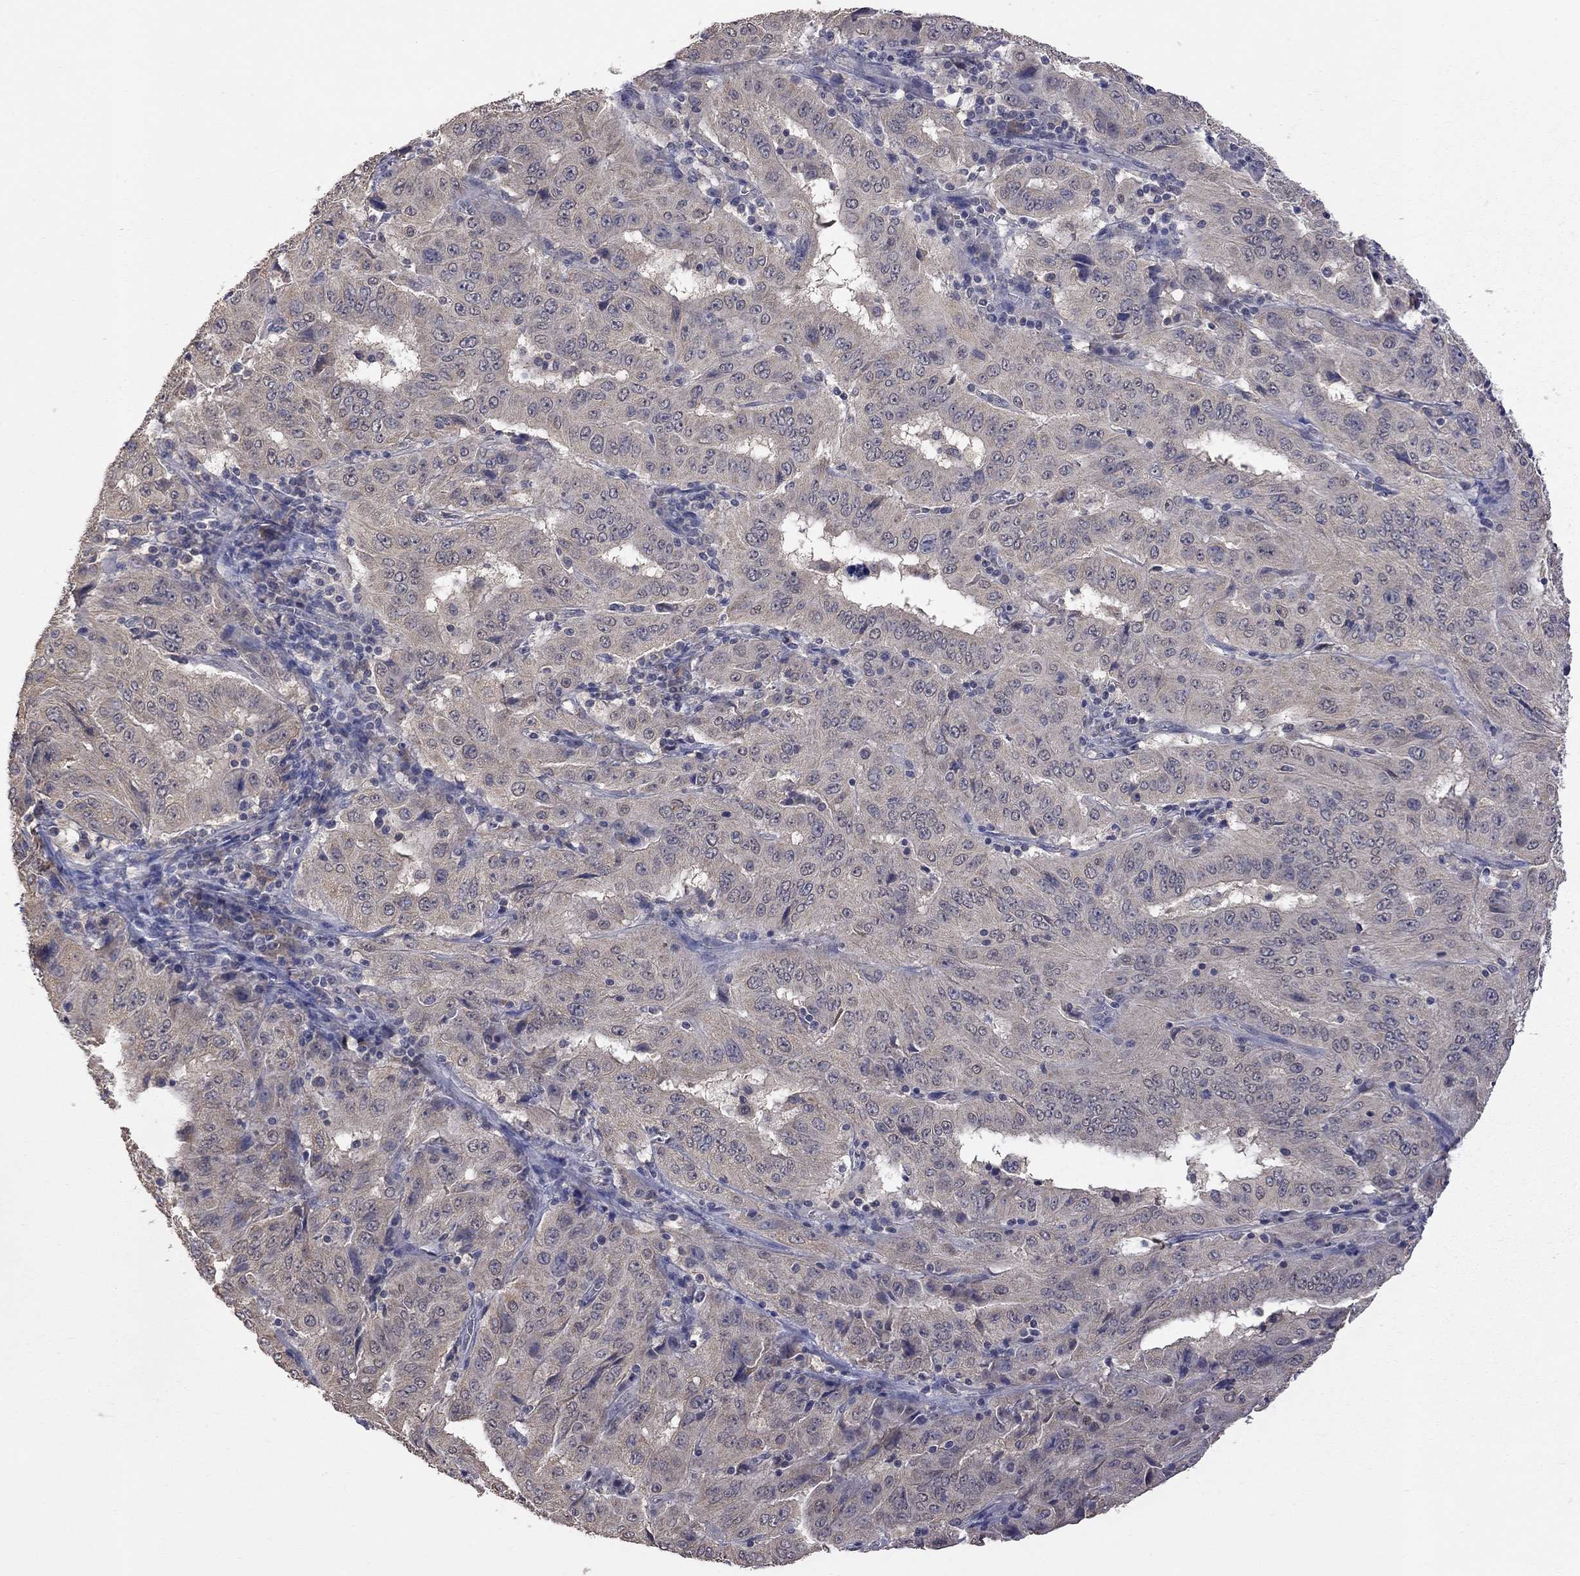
{"staining": {"intensity": "negative", "quantity": "none", "location": "none"}, "tissue": "pancreatic cancer", "cell_type": "Tumor cells", "image_type": "cancer", "snomed": [{"axis": "morphology", "description": "Adenocarcinoma, NOS"}, {"axis": "topography", "description": "Pancreas"}], "caption": "Protein analysis of adenocarcinoma (pancreatic) shows no significant staining in tumor cells. (DAB (3,3'-diaminobenzidine) immunohistochemistry (IHC) visualized using brightfield microscopy, high magnification).", "gene": "HTR6", "patient": {"sex": "male", "age": 63}}